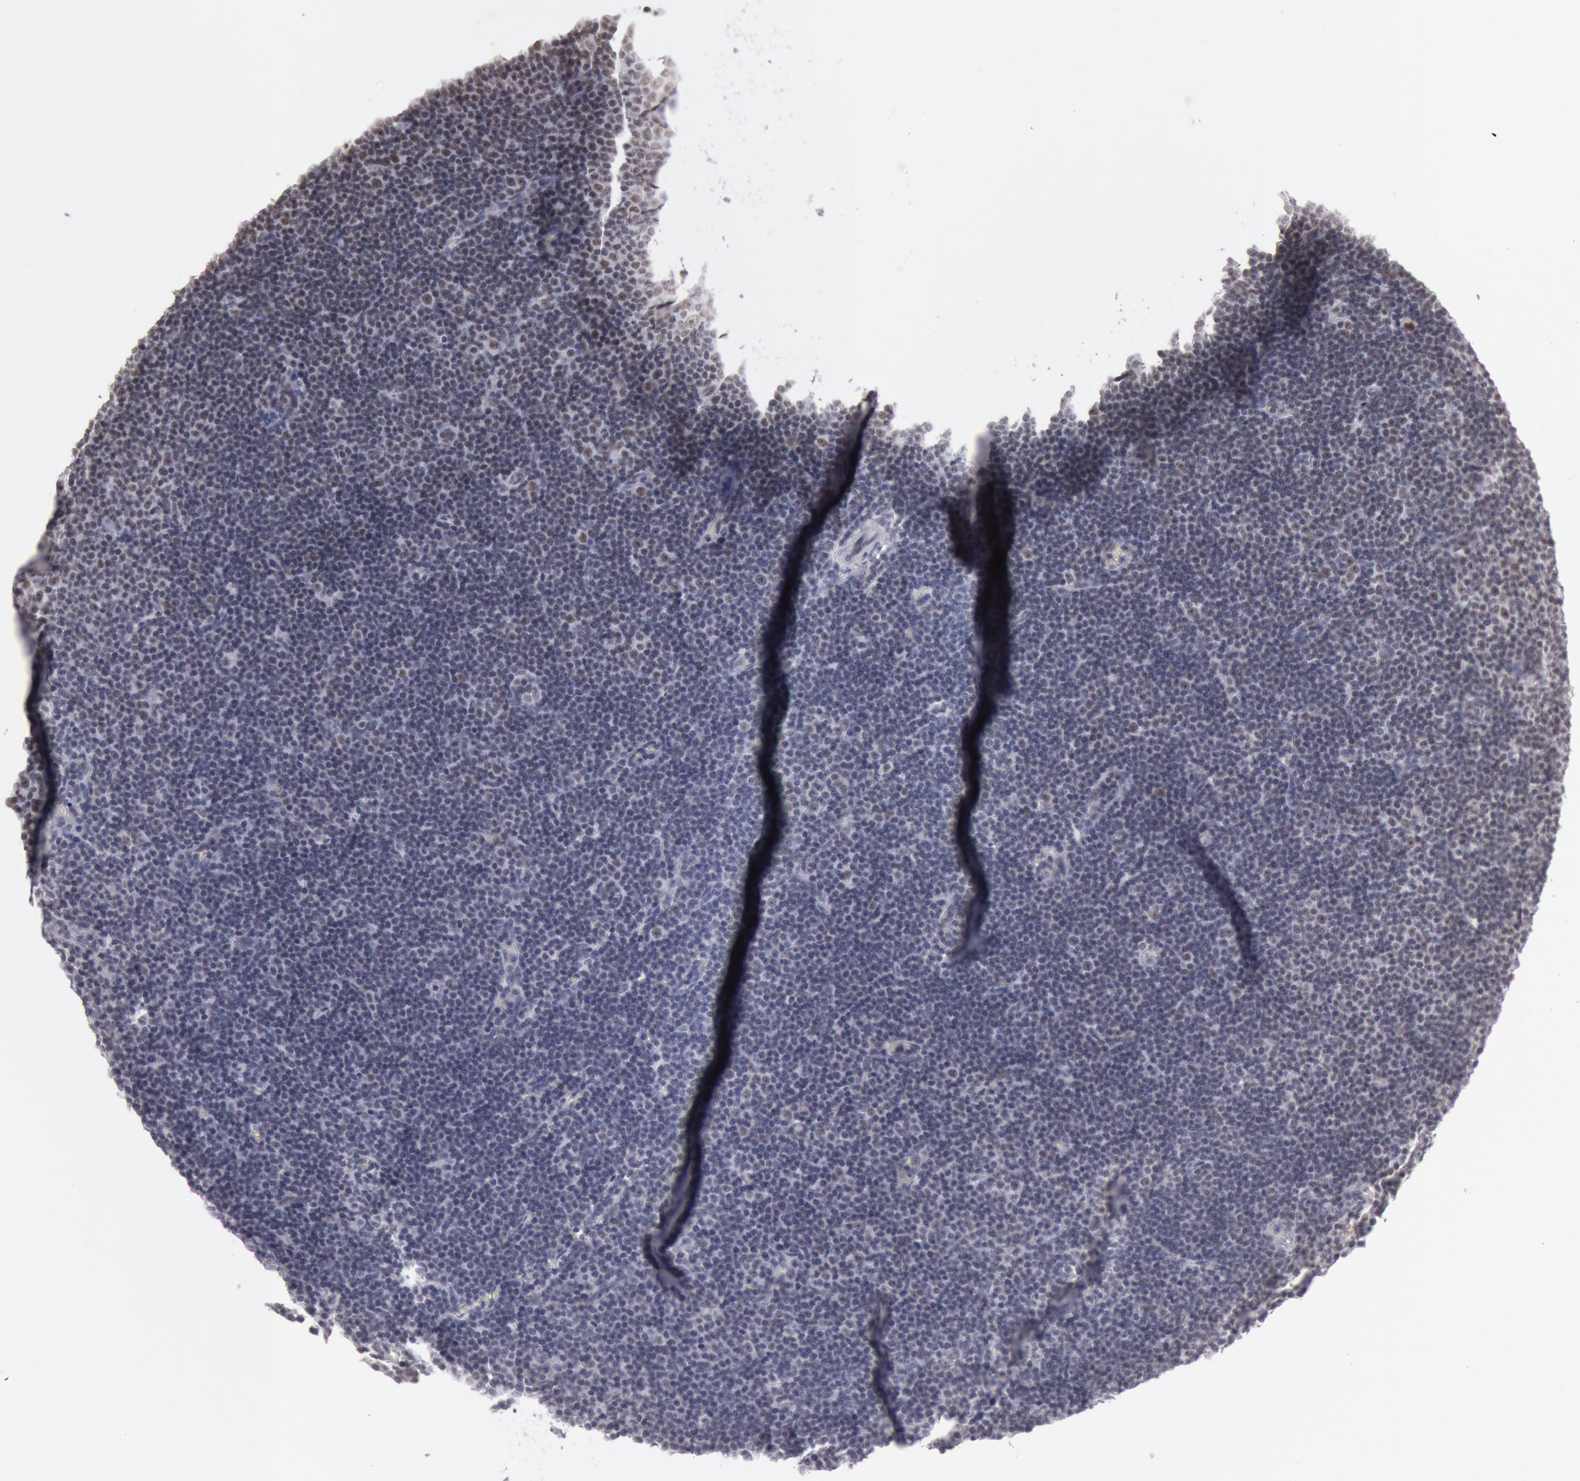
{"staining": {"intensity": "strong", "quantity": ">75%", "location": "nuclear"}, "tissue": "lymphoma", "cell_type": "Tumor cells", "image_type": "cancer", "snomed": [{"axis": "morphology", "description": "Malignant lymphoma, non-Hodgkin's type, Low grade"}, {"axis": "topography", "description": "Lymph node"}], "caption": "A histopathology image of human lymphoma stained for a protein exhibits strong nuclear brown staining in tumor cells.", "gene": "ESS2", "patient": {"sex": "male", "age": 57}}